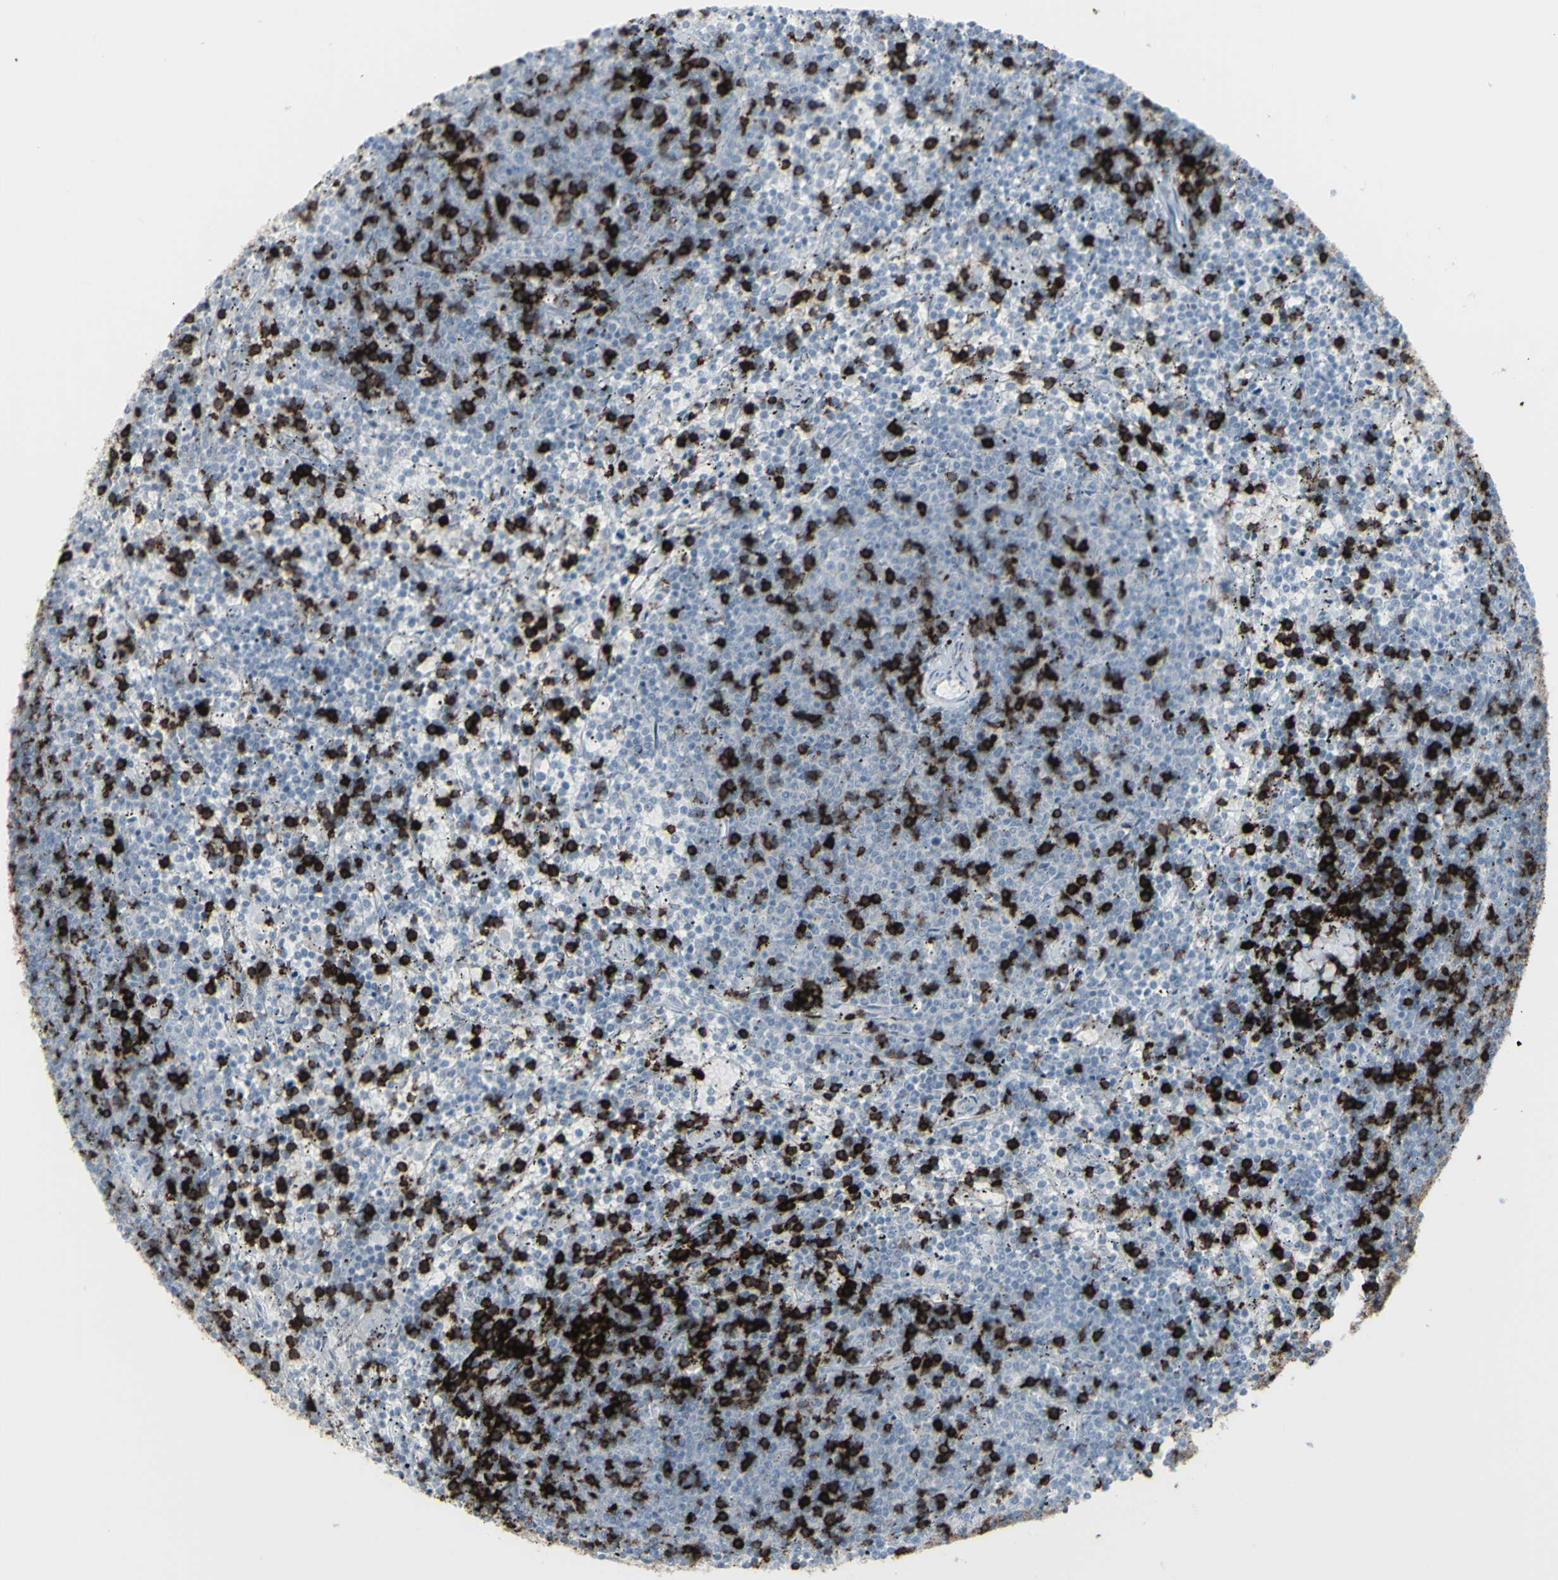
{"staining": {"intensity": "negative", "quantity": "none", "location": "none"}, "tissue": "lymphoma", "cell_type": "Tumor cells", "image_type": "cancer", "snomed": [{"axis": "morphology", "description": "Malignant lymphoma, non-Hodgkin's type, Low grade"}, {"axis": "topography", "description": "Spleen"}], "caption": "The image reveals no staining of tumor cells in lymphoma.", "gene": "CD247", "patient": {"sex": "female", "age": 50}}